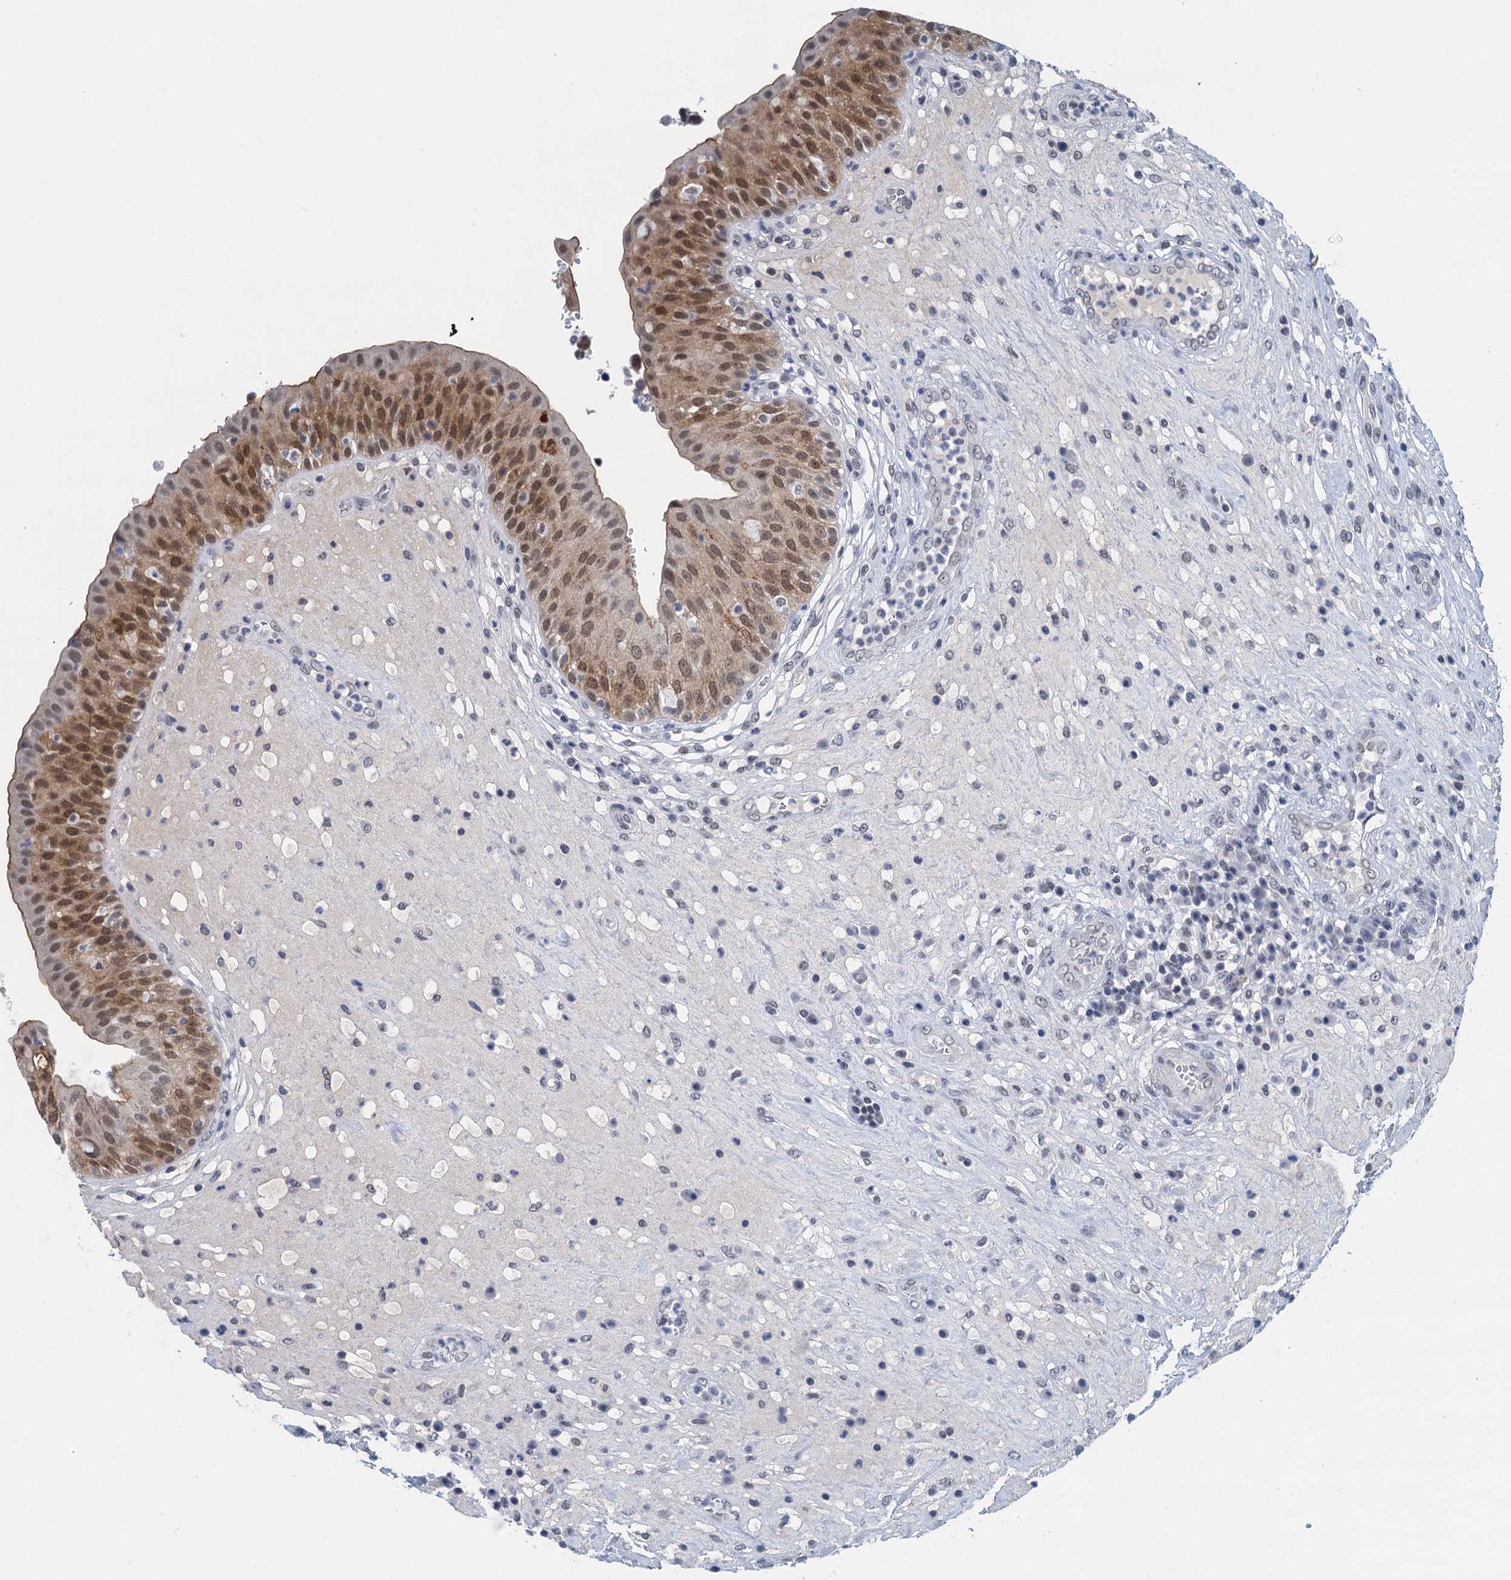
{"staining": {"intensity": "moderate", "quantity": ">75%", "location": "cytoplasmic/membranous,nuclear"}, "tissue": "urinary bladder", "cell_type": "Urothelial cells", "image_type": "normal", "snomed": [{"axis": "morphology", "description": "Normal tissue, NOS"}, {"axis": "topography", "description": "Urinary bladder"}], "caption": "Immunohistochemical staining of unremarkable urinary bladder exhibits moderate cytoplasmic/membranous,nuclear protein staining in approximately >75% of urothelial cells. Using DAB (brown) and hematoxylin (blue) stains, captured at high magnification using brightfield microscopy.", "gene": "EPS8L1", "patient": {"sex": "female", "age": 62}}